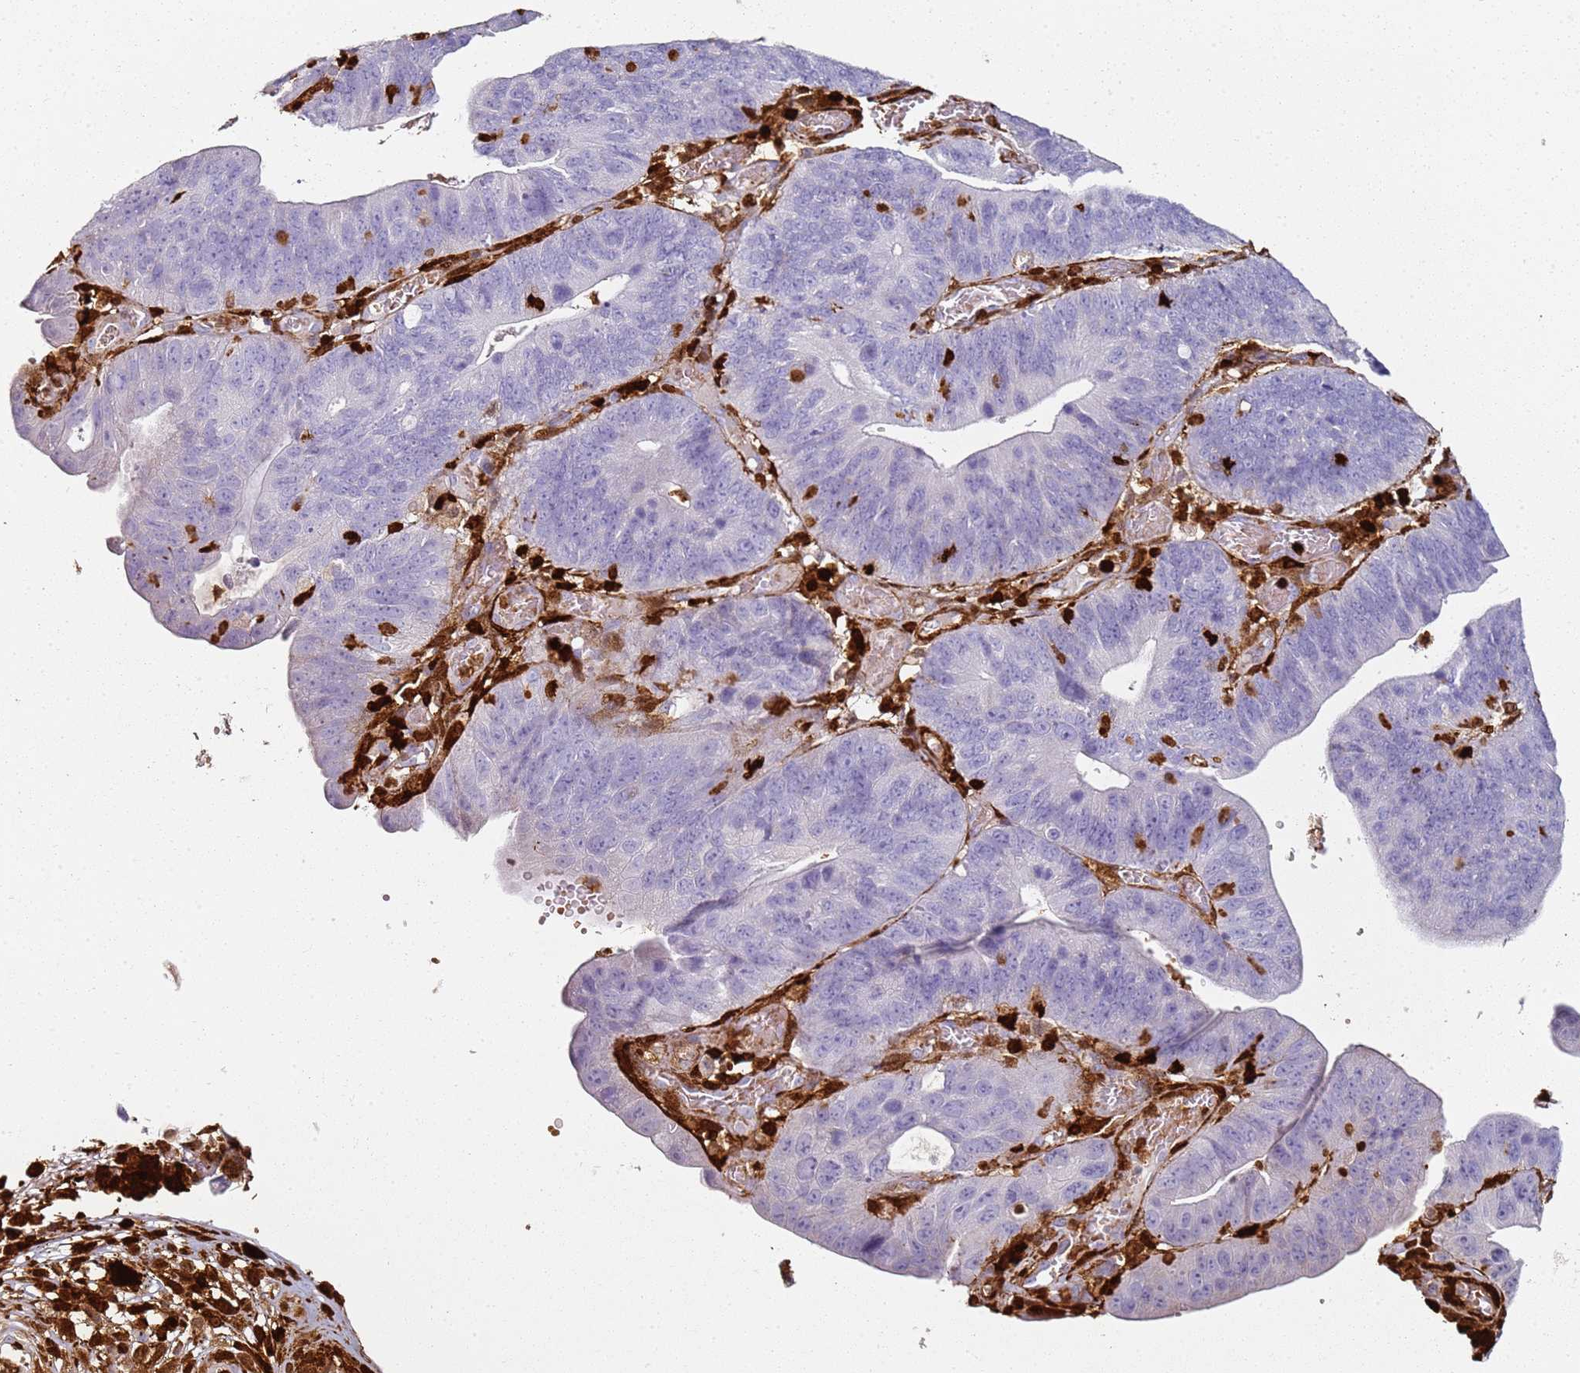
{"staining": {"intensity": "negative", "quantity": "none", "location": "none"}, "tissue": "stomach cancer", "cell_type": "Tumor cells", "image_type": "cancer", "snomed": [{"axis": "morphology", "description": "Adenocarcinoma, NOS"}, {"axis": "topography", "description": "Stomach"}], "caption": "A high-resolution micrograph shows immunohistochemistry staining of adenocarcinoma (stomach), which demonstrates no significant expression in tumor cells.", "gene": "S100A4", "patient": {"sex": "male", "age": 59}}